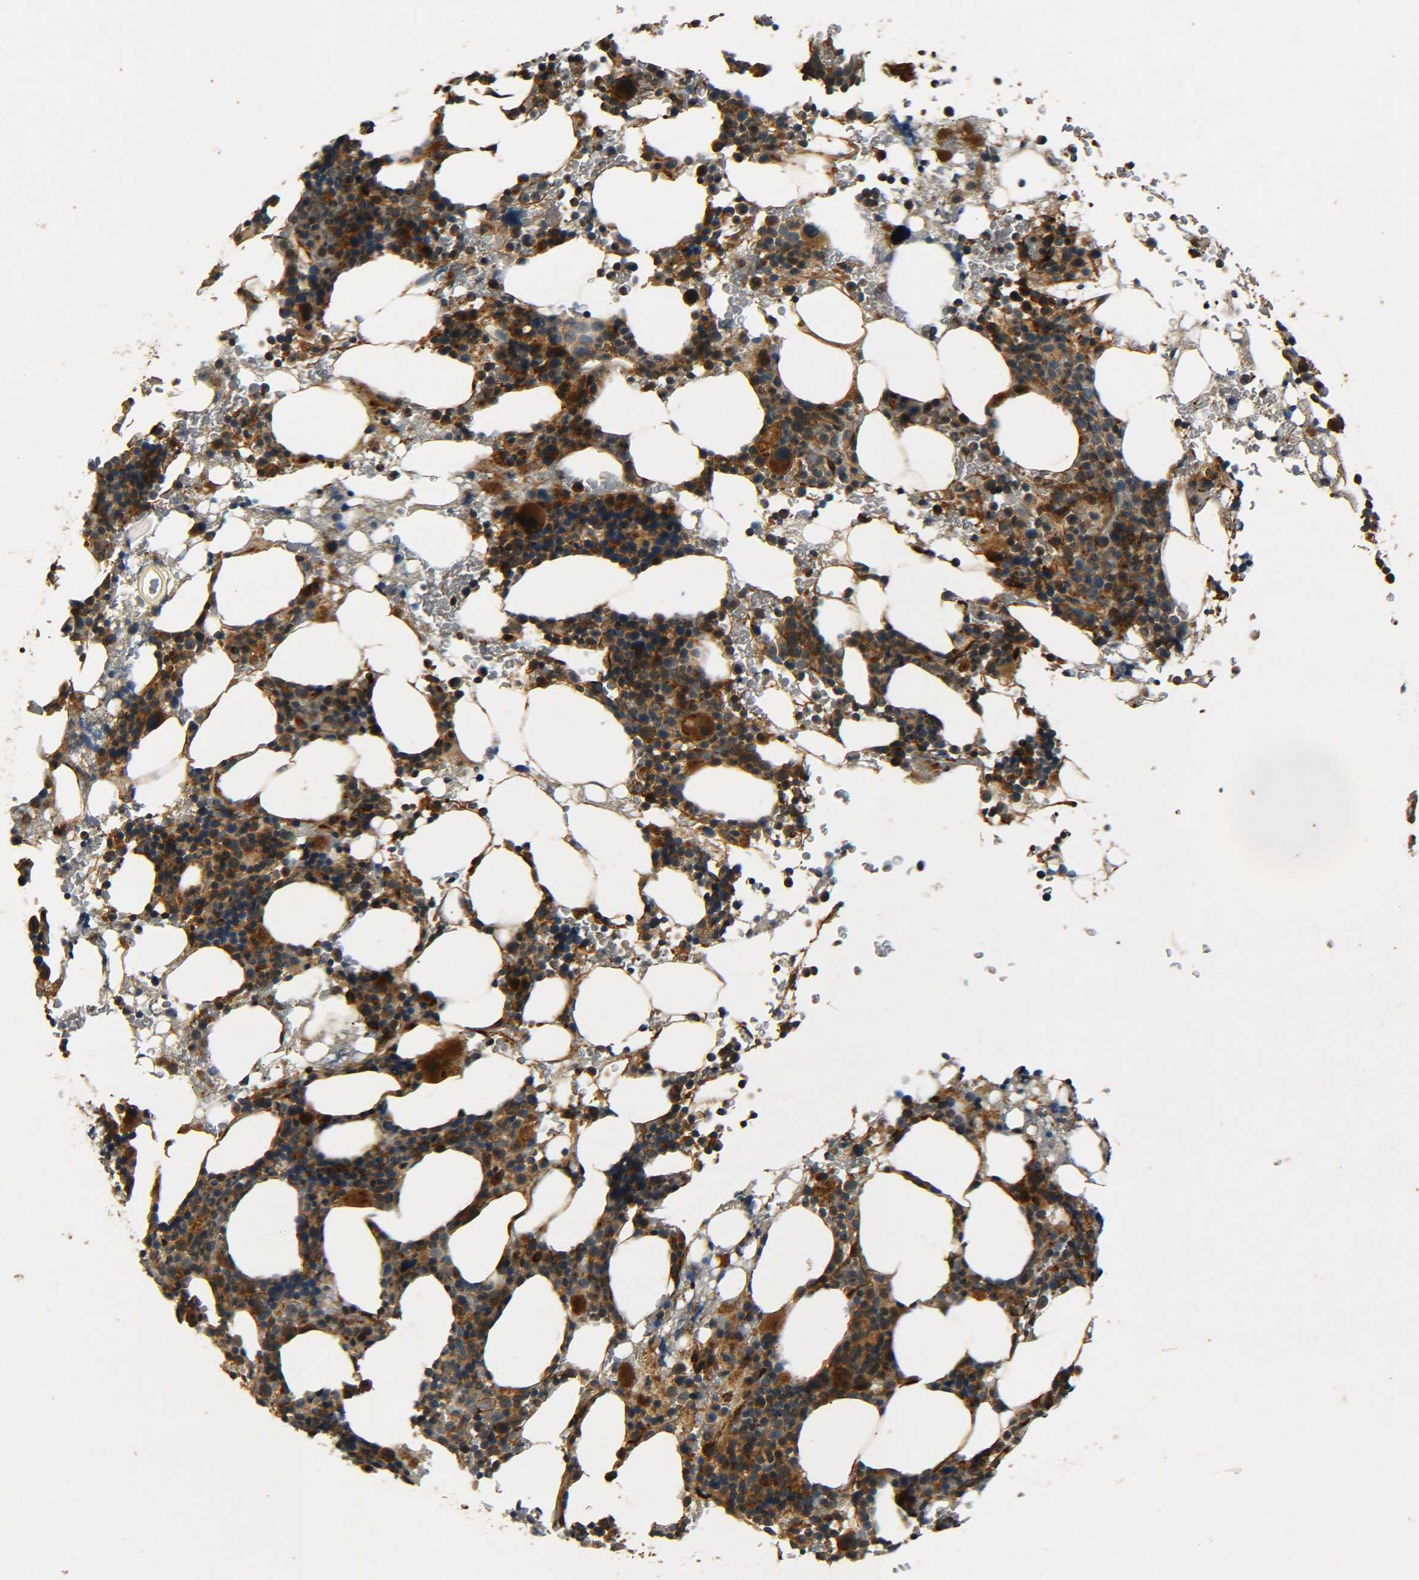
{"staining": {"intensity": "strong", "quantity": ">75%", "location": "cytoplasmic/membranous"}, "tissue": "bone marrow", "cell_type": "Hematopoietic cells", "image_type": "normal", "snomed": [{"axis": "morphology", "description": "Normal tissue, NOS"}, {"axis": "morphology", "description": "Inflammation, NOS"}, {"axis": "topography", "description": "Bone marrow"}], "caption": "Protein staining displays strong cytoplasmic/membranous positivity in approximately >75% of hematopoietic cells in unremarkable bone marrow. Using DAB (brown) and hematoxylin (blue) stains, captured at high magnification using brightfield microscopy.", "gene": "LRCH3", "patient": {"sex": "female", "age": 84}}